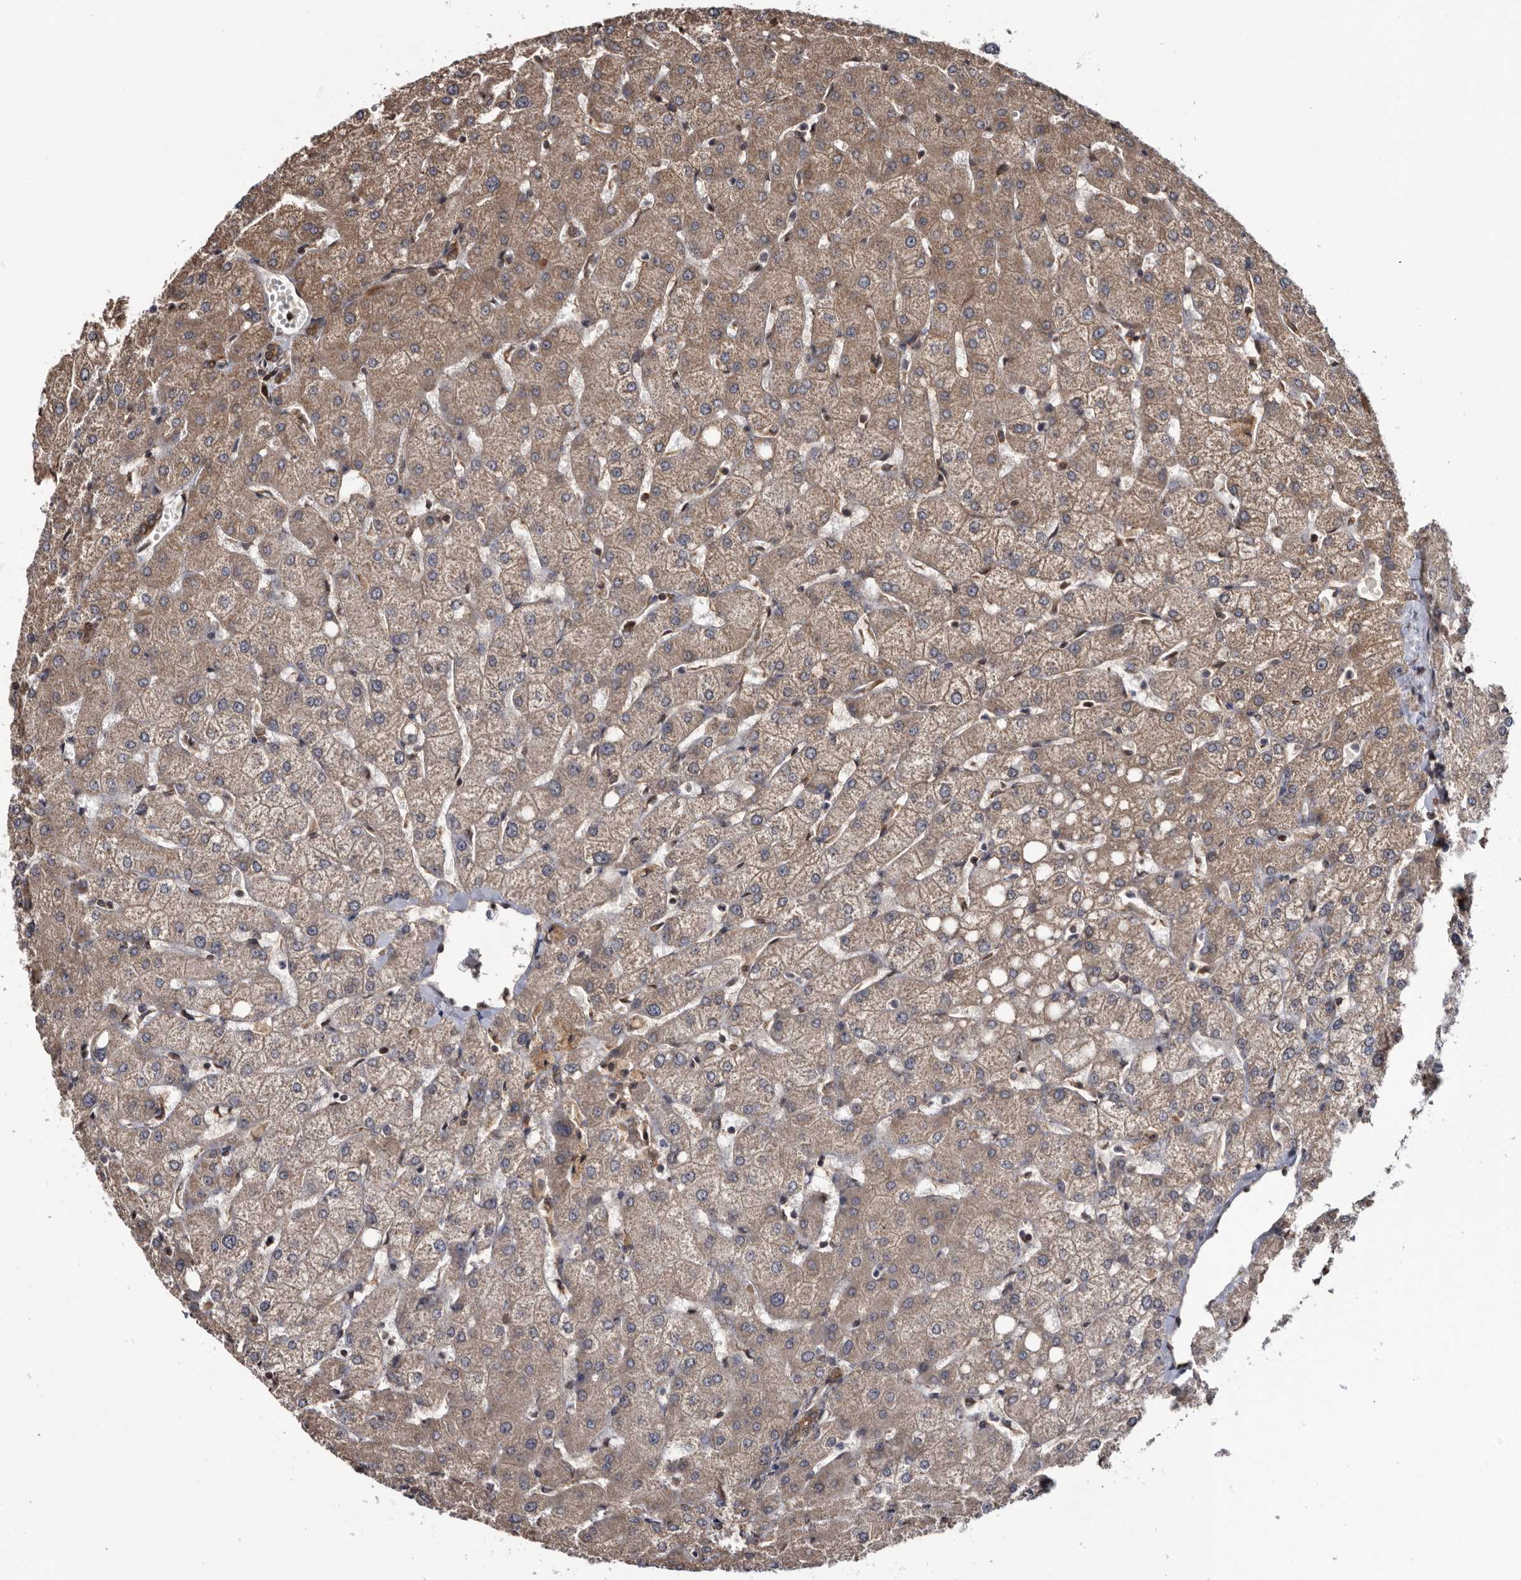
{"staining": {"intensity": "moderate", "quantity": "25%-75%", "location": "cytoplasmic/membranous"}, "tissue": "liver", "cell_type": "Cholangiocytes", "image_type": "normal", "snomed": [{"axis": "morphology", "description": "Normal tissue, NOS"}, {"axis": "topography", "description": "Liver"}], "caption": "Normal liver displays moderate cytoplasmic/membranous staining in about 25%-75% of cholangiocytes, visualized by immunohistochemistry.", "gene": "TTI2", "patient": {"sex": "female", "age": 54}}